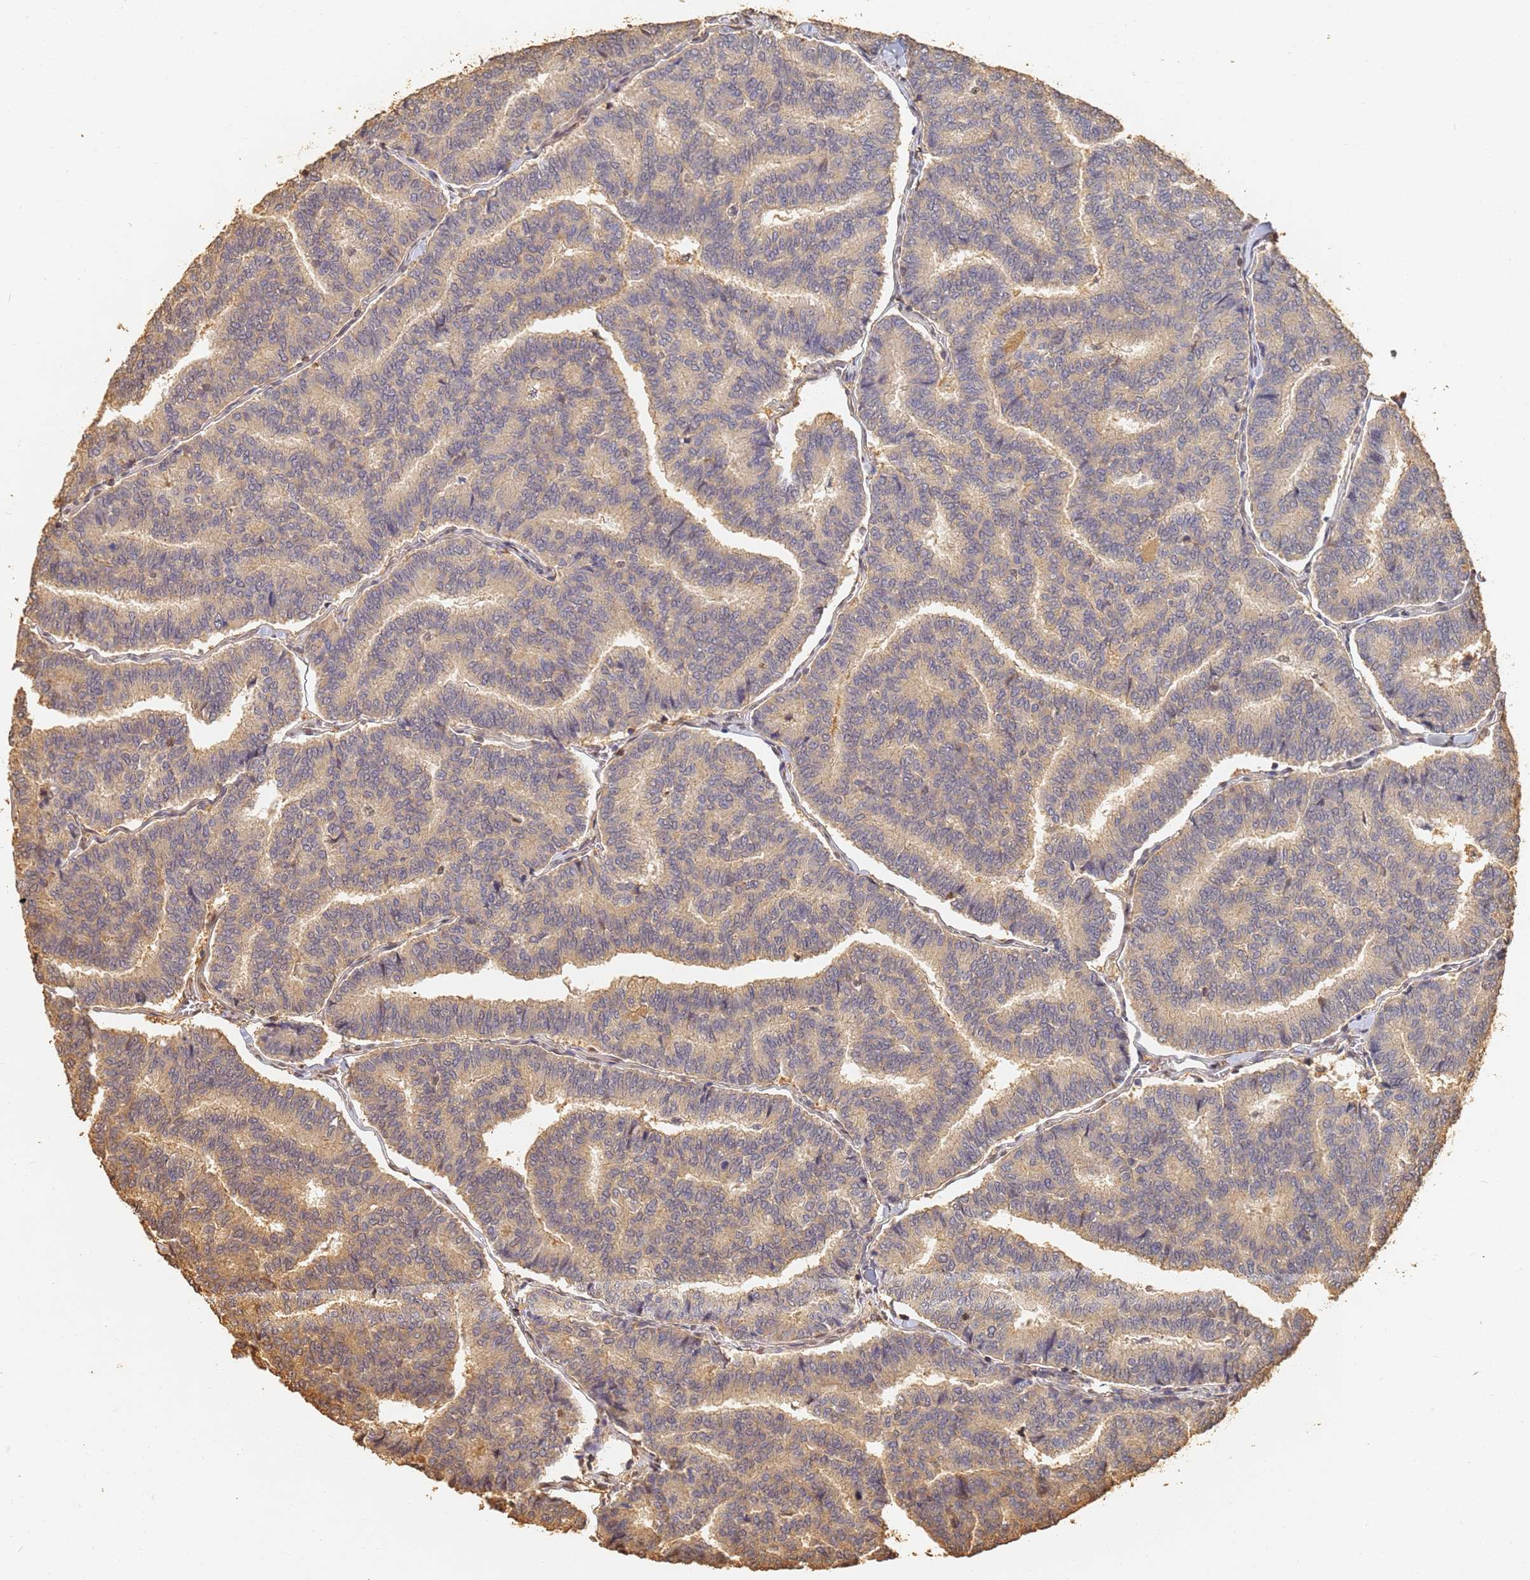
{"staining": {"intensity": "moderate", "quantity": "25%-75%", "location": "cytoplasmic/membranous"}, "tissue": "thyroid cancer", "cell_type": "Tumor cells", "image_type": "cancer", "snomed": [{"axis": "morphology", "description": "Papillary adenocarcinoma, NOS"}, {"axis": "topography", "description": "Thyroid gland"}], "caption": "Immunohistochemistry photomicrograph of human thyroid cancer (papillary adenocarcinoma) stained for a protein (brown), which shows medium levels of moderate cytoplasmic/membranous staining in about 25%-75% of tumor cells.", "gene": "JAK2", "patient": {"sex": "female", "age": 35}}